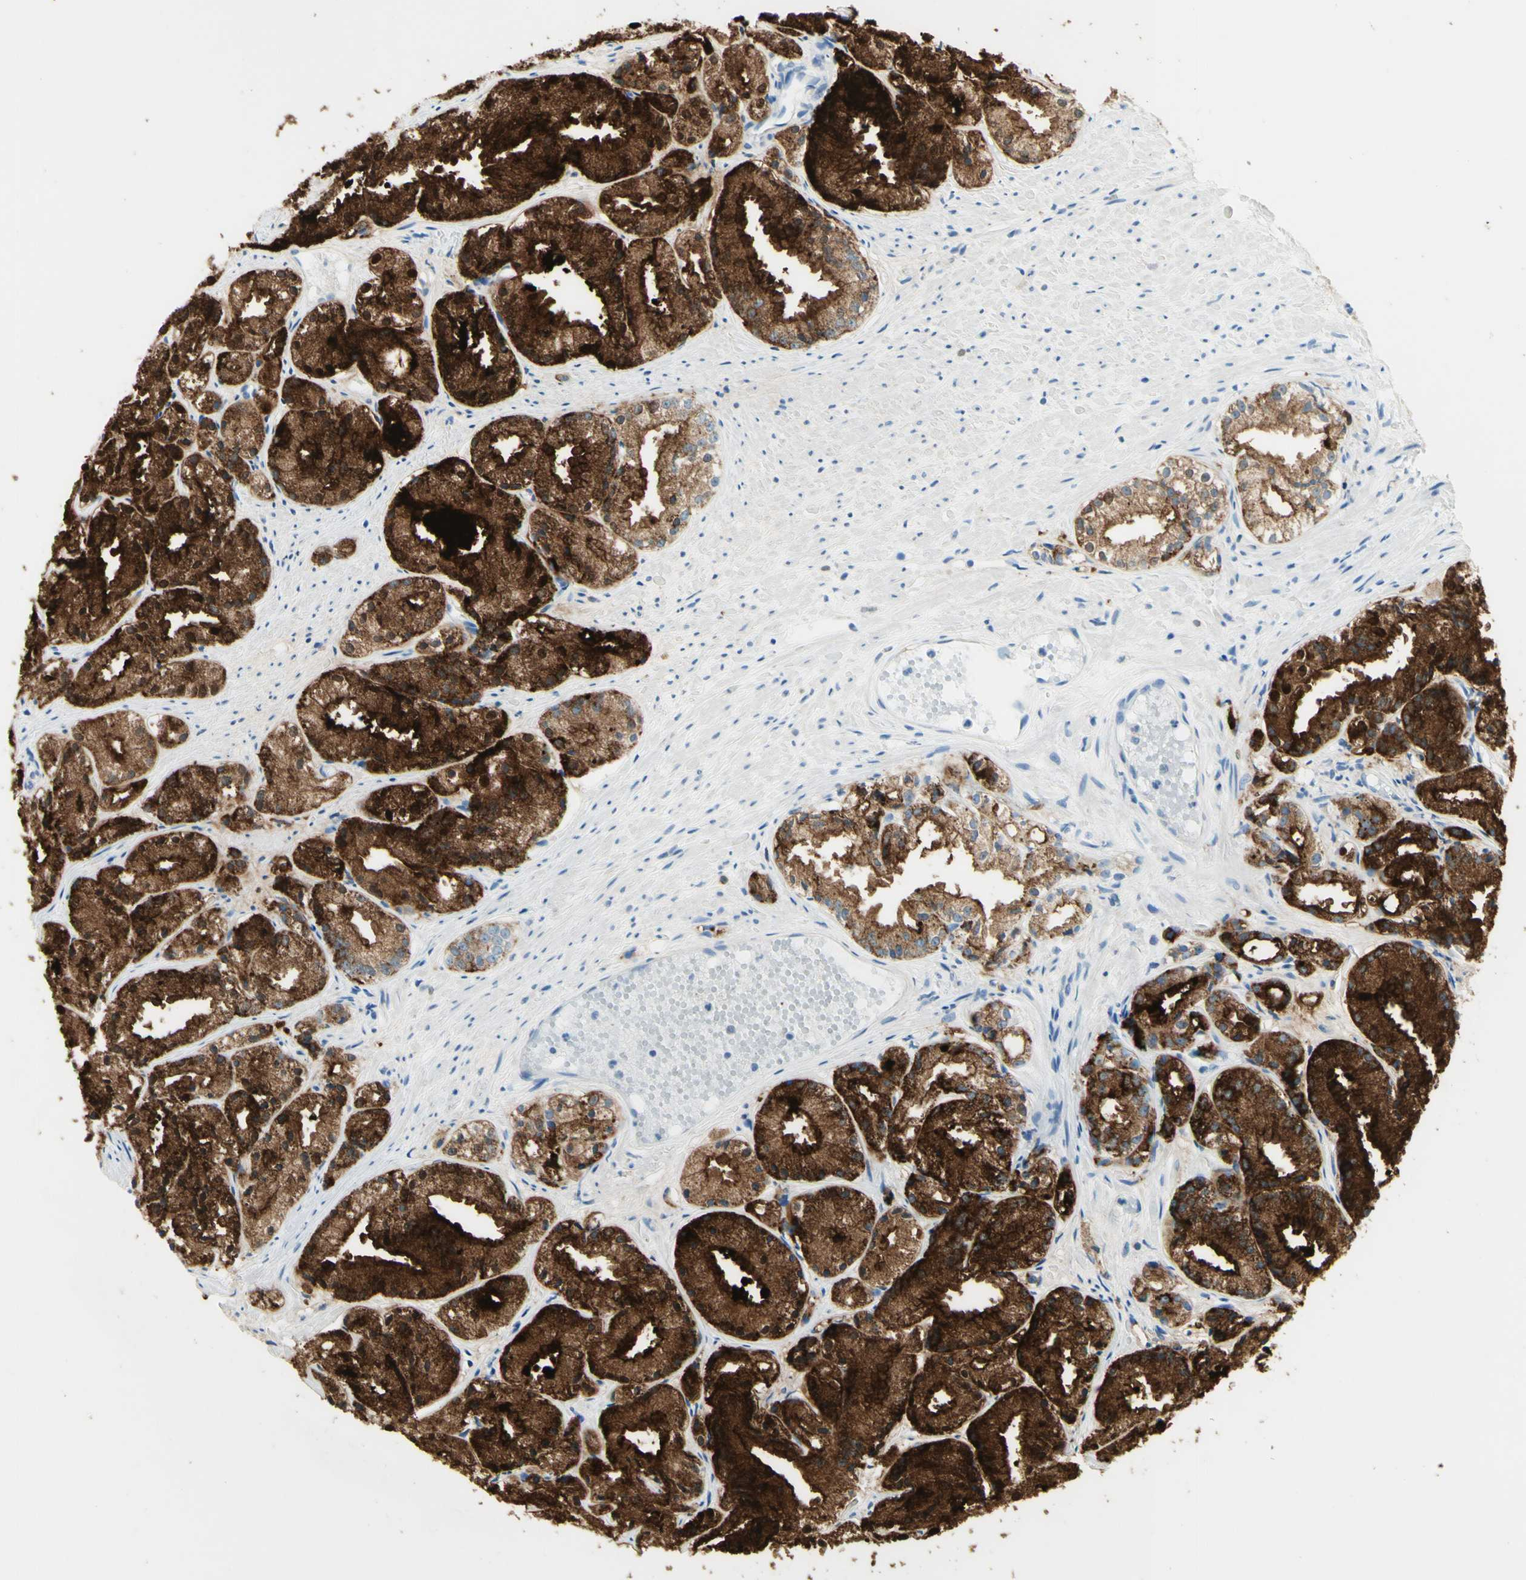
{"staining": {"intensity": "strong", "quantity": ">75%", "location": "cytoplasmic/membranous"}, "tissue": "prostate cancer", "cell_type": "Tumor cells", "image_type": "cancer", "snomed": [{"axis": "morphology", "description": "Adenocarcinoma, Low grade"}, {"axis": "topography", "description": "Prostate"}], "caption": "Human prostate low-grade adenocarcinoma stained with a brown dye shows strong cytoplasmic/membranous positive expression in approximately >75% of tumor cells.", "gene": "TSPAN1", "patient": {"sex": "male", "age": 72}}